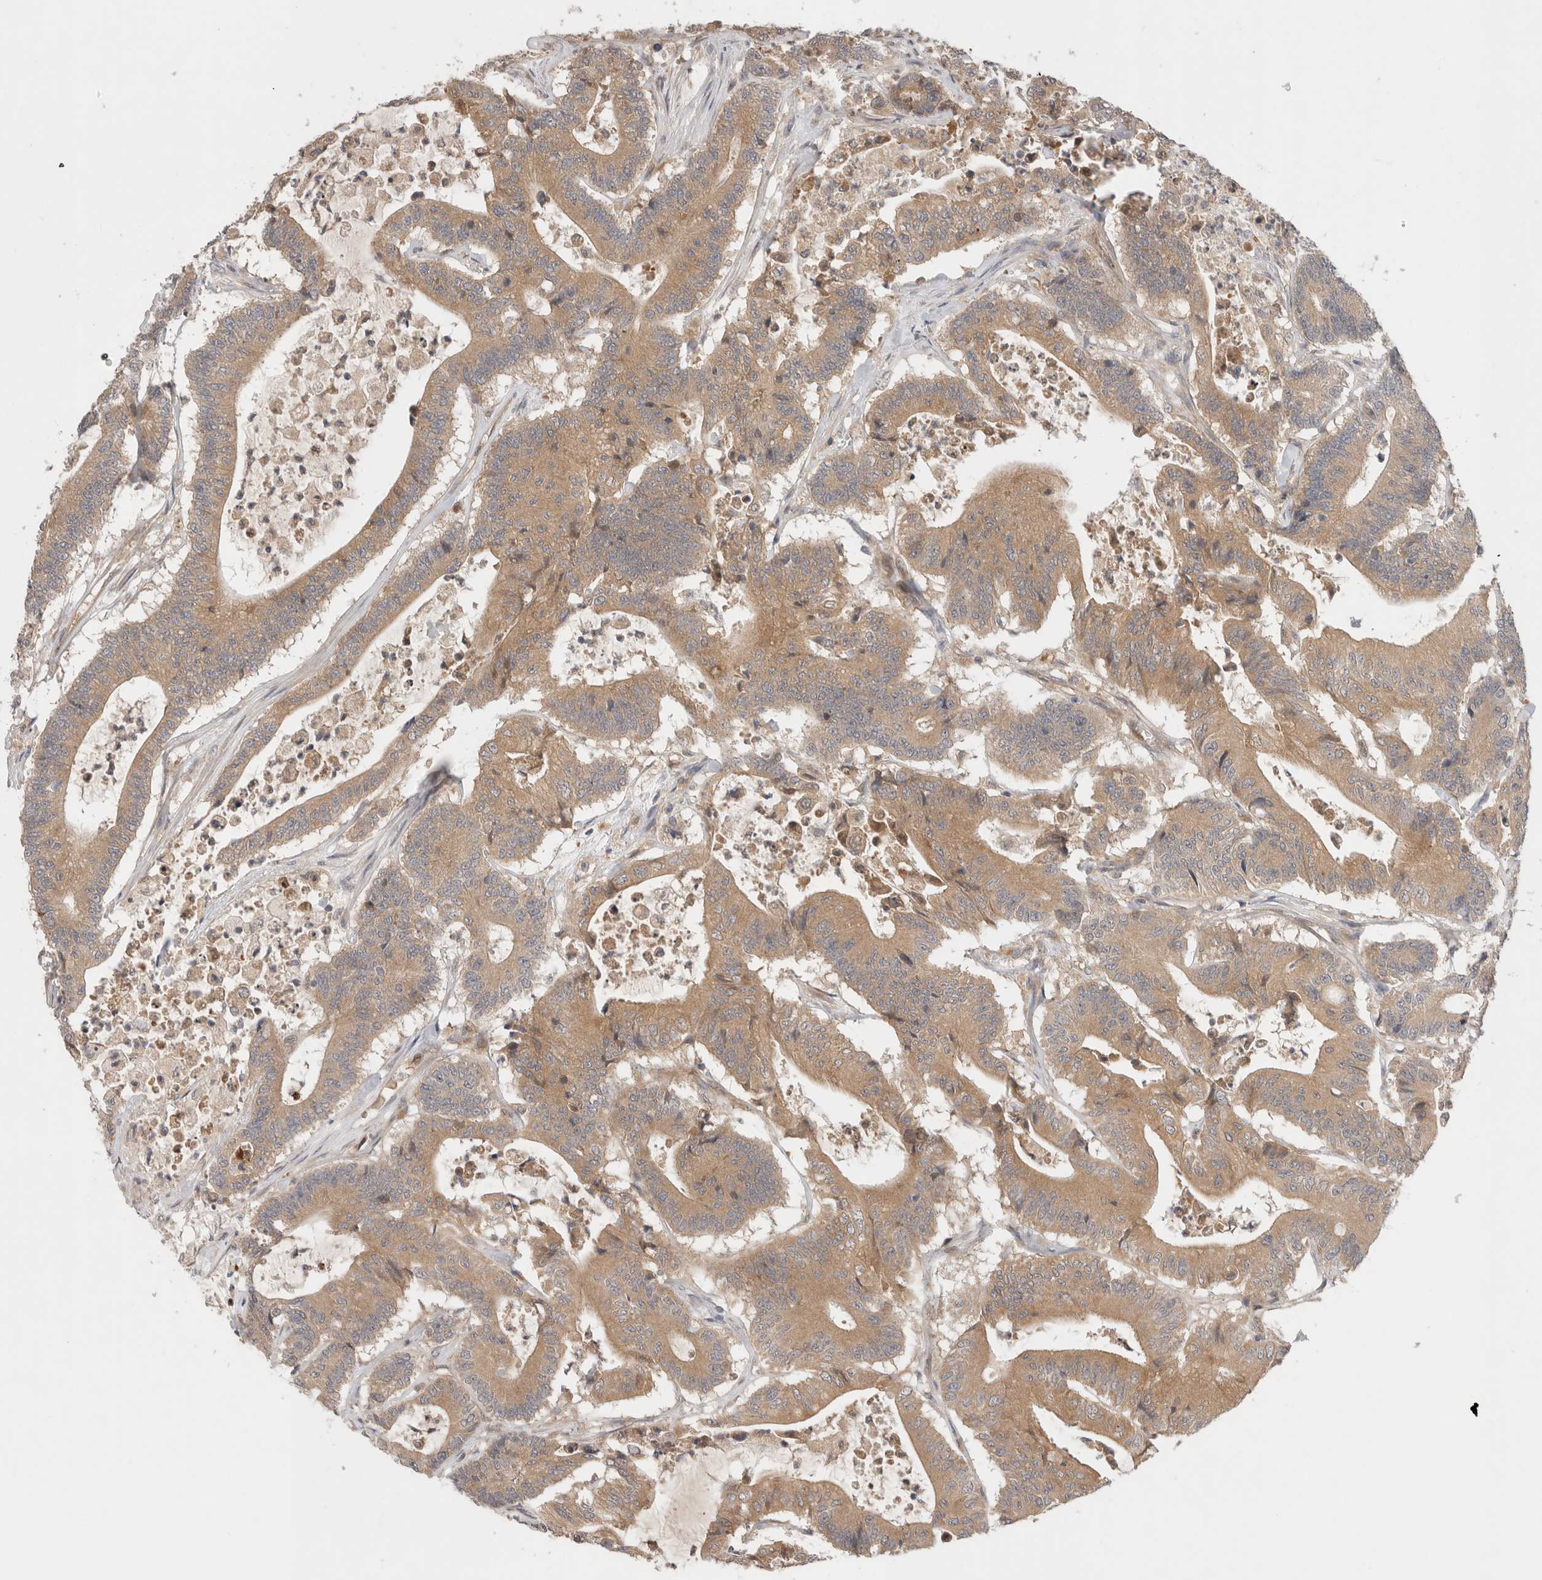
{"staining": {"intensity": "moderate", "quantity": ">75%", "location": "cytoplasmic/membranous"}, "tissue": "colorectal cancer", "cell_type": "Tumor cells", "image_type": "cancer", "snomed": [{"axis": "morphology", "description": "Adenocarcinoma, NOS"}, {"axis": "topography", "description": "Colon"}], "caption": "Protein expression analysis of colorectal cancer (adenocarcinoma) demonstrates moderate cytoplasmic/membranous staining in about >75% of tumor cells. The protein of interest is stained brown, and the nuclei are stained in blue (DAB (3,3'-diaminobenzidine) IHC with brightfield microscopy, high magnification).", "gene": "SGK1", "patient": {"sex": "female", "age": 84}}